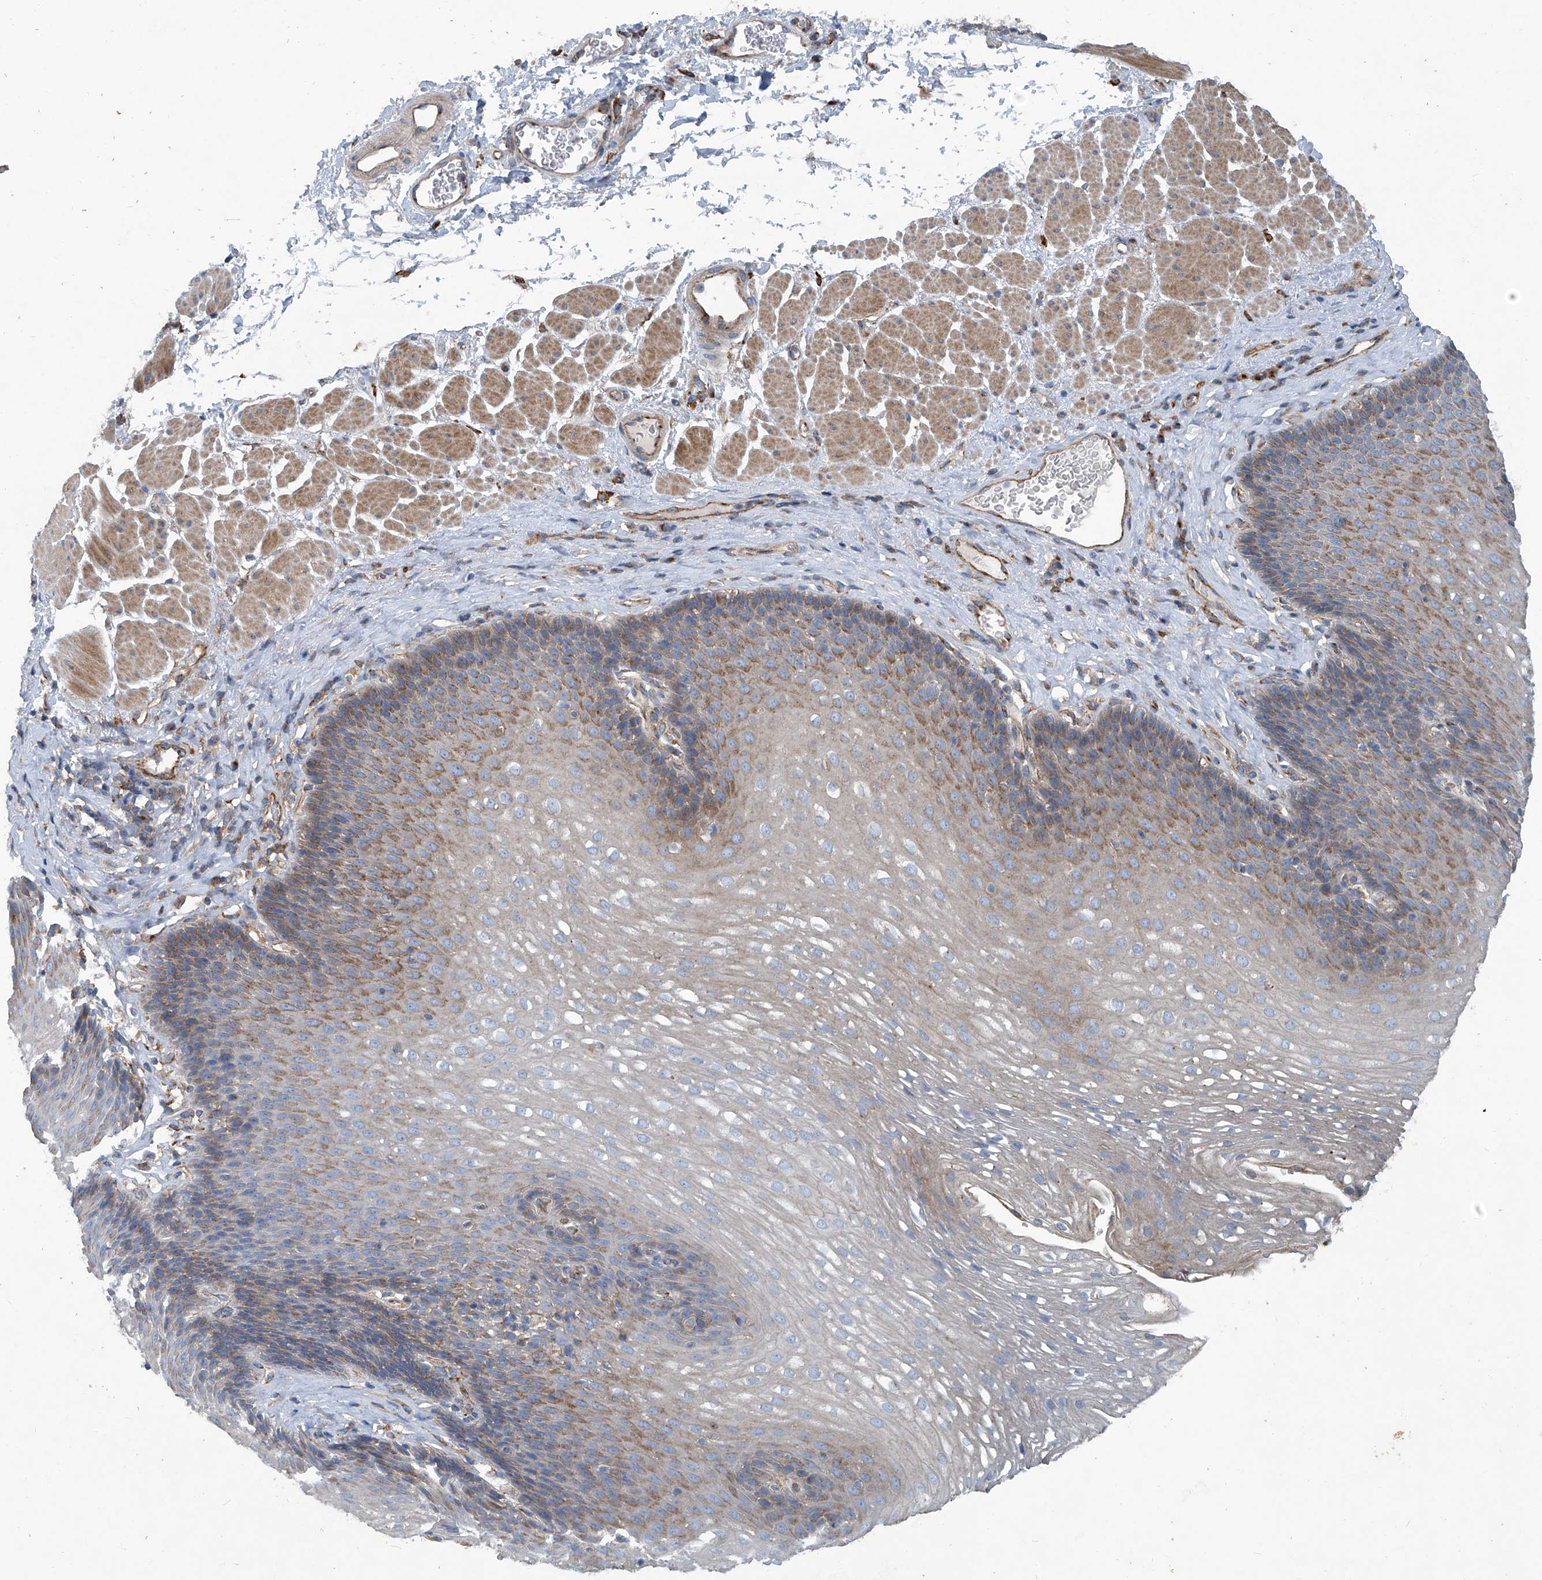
{"staining": {"intensity": "moderate", "quantity": "<25%", "location": "cytoplasmic/membranous"}, "tissue": "esophagus", "cell_type": "Squamous epithelial cells", "image_type": "normal", "snomed": [{"axis": "morphology", "description": "Normal tissue, NOS"}, {"axis": "topography", "description": "Esophagus"}], "caption": "High-magnification brightfield microscopy of normal esophagus stained with DAB (3,3'-diaminobenzidine) (brown) and counterstained with hematoxylin (blue). squamous epithelial cells exhibit moderate cytoplasmic/membranous positivity is appreciated in approximately<25% of cells.", "gene": "PIGH", "patient": {"sex": "female", "age": 66}}